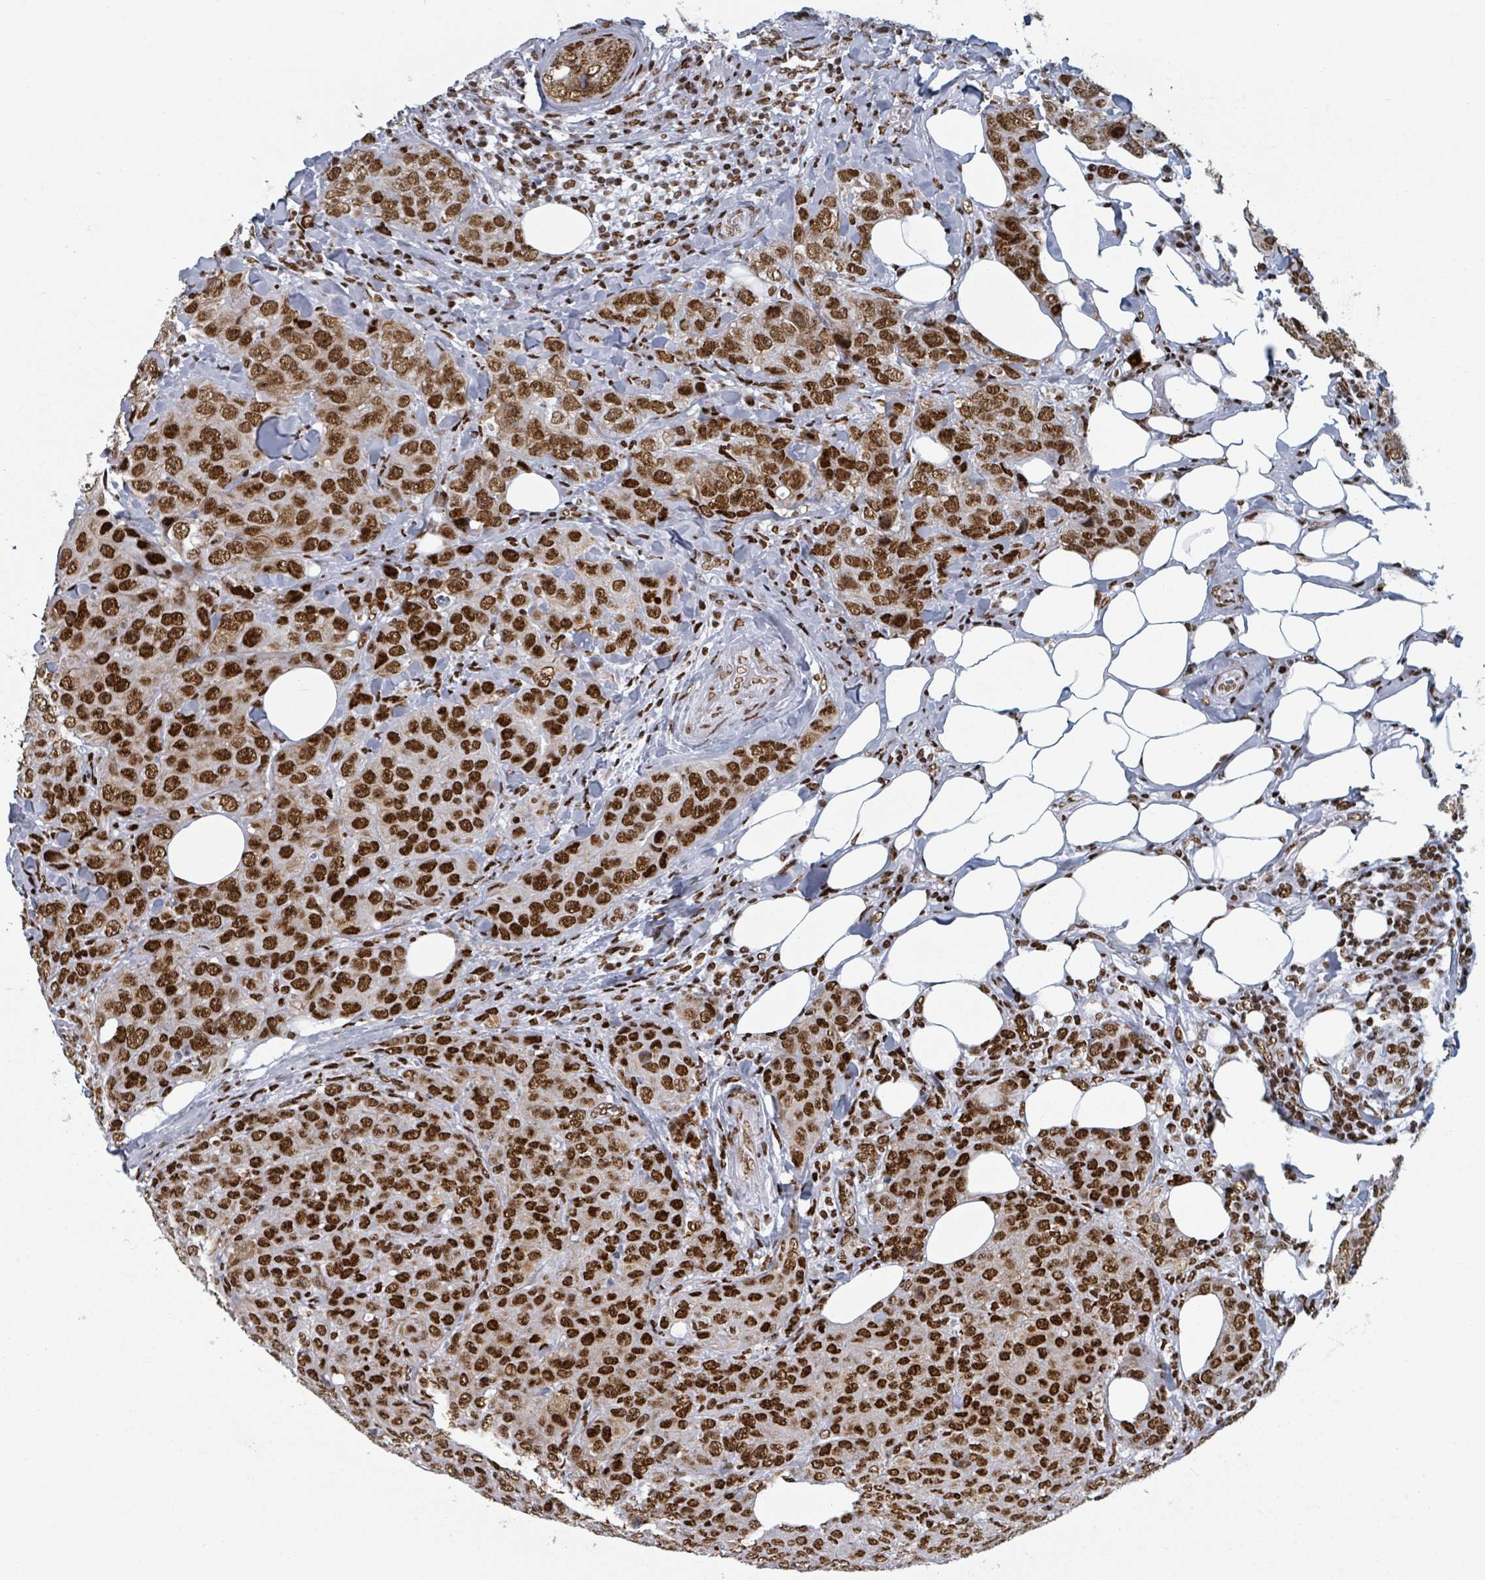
{"staining": {"intensity": "strong", "quantity": ">75%", "location": "nuclear"}, "tissue": "breast cancer", "cell_type": "Tumor cells", "image_type": "cancer", "snomed": [{"axis": "morphology", "description": "Duct carcinoma"}, {"axis": "topography", "description": "Breast"}], "caption": "Immunohistochemistry (IHC) image of neoplastic tissue: invasive ductal carcinoma (breast) stained using IHC shows high levels of strong protein expression localized specifically in the nuclear of tumor cells, appearing as a nuclear brown color.", "gene": "DHX16", "patient": {"sex": "female", "age": 43}}